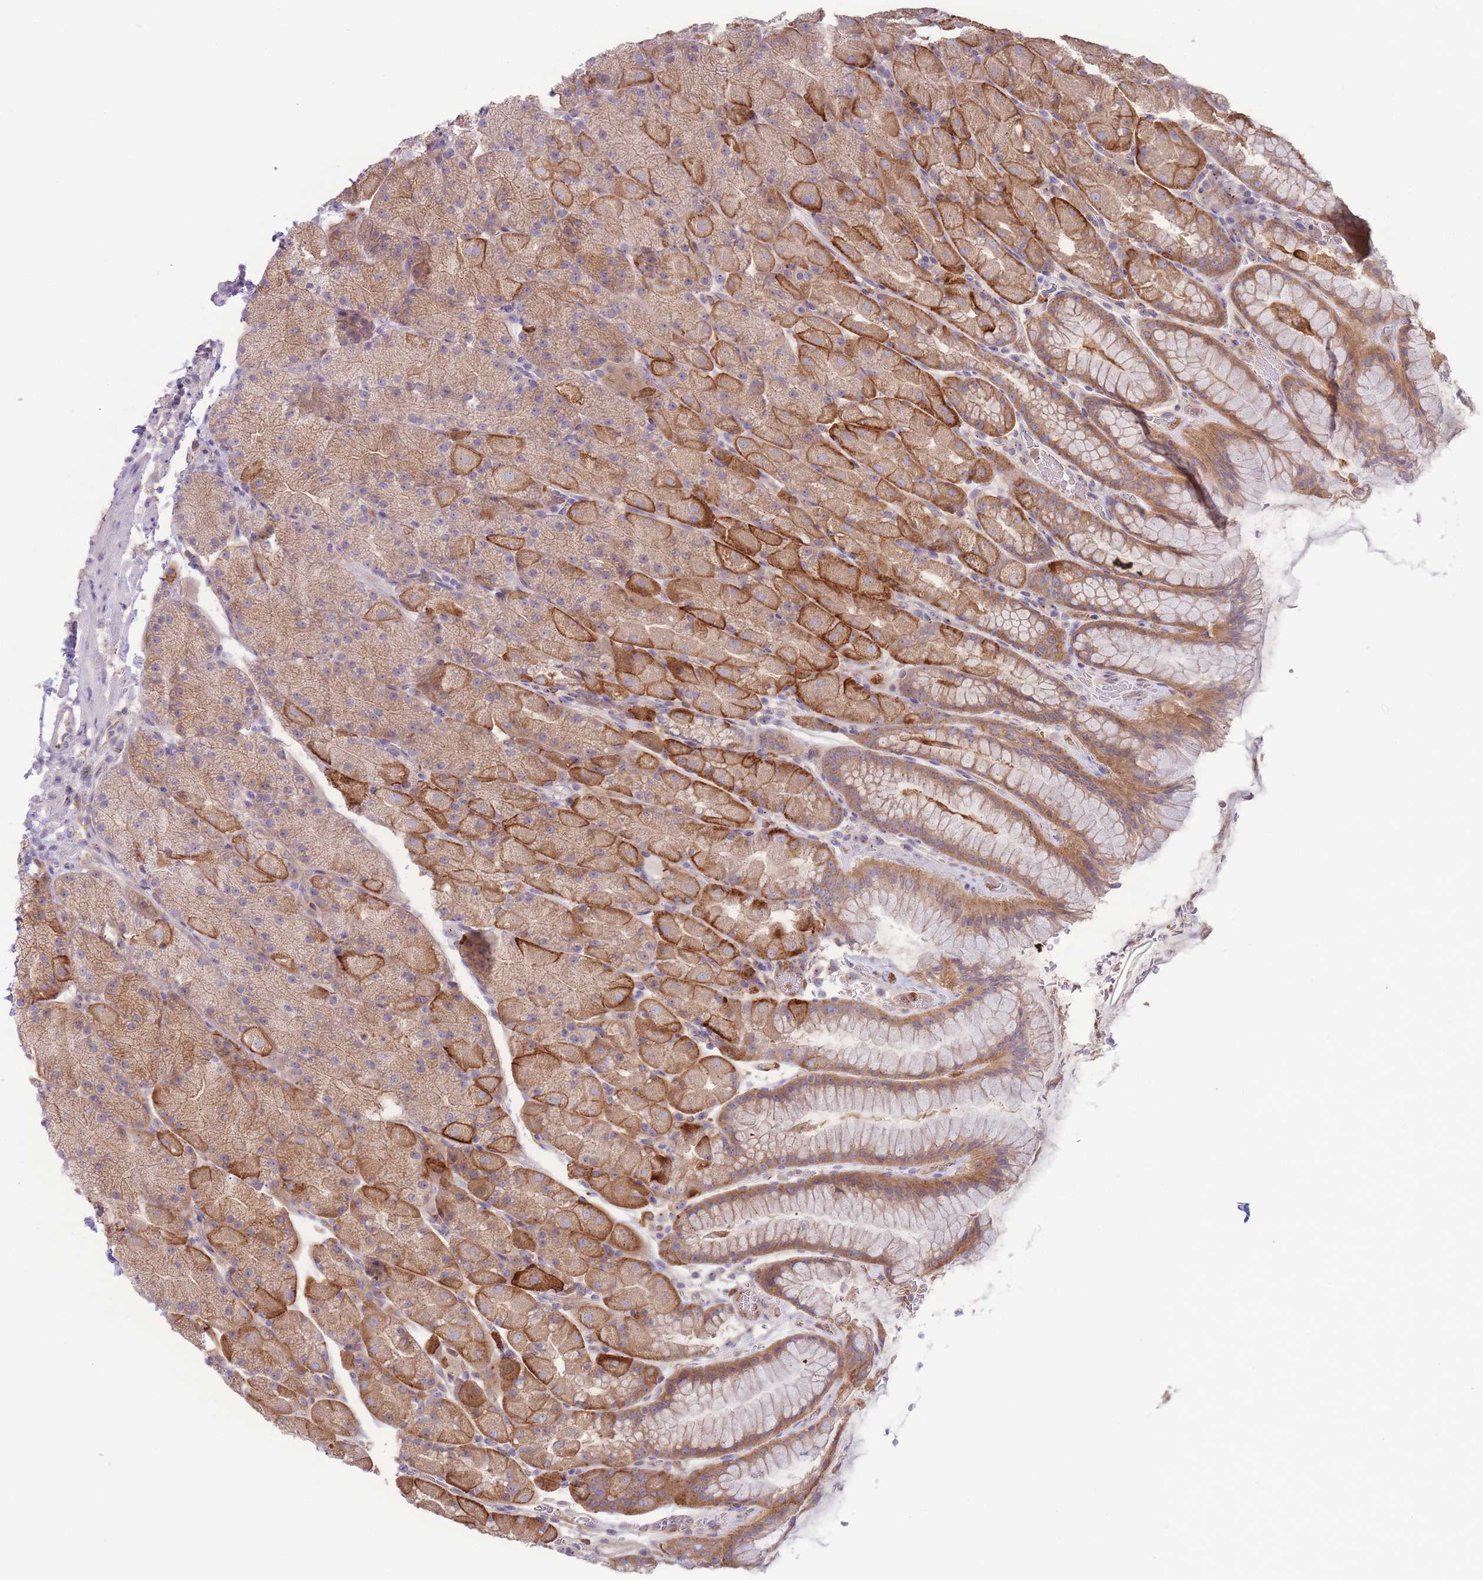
{"staining": {"intensity": "strong", "quantity": ">75%", "location": "cytoplasmic/membranous"}, "tissue": "stomach", "cell_type": "Glandular cells", "image_type": "normal", "snomed": [{"axis": "morphology", "description": "Normal tissue, NOS"}, {"axis": "topography", "description": "Stomach, upper"}, {"axis": "topography", "description": "Stomach, lower"}], "caption": "Protein analysis of benign stomach exhibits strong cytoplasmic/membranous staining in approximately >75% of glandular cells. Using DAB (brown) and hematoxylin (blue) stains, captured at high magnification using brightfield microscopy.", "gene": "STEAP3", "patient": {"sex": "male", "age": 67}}